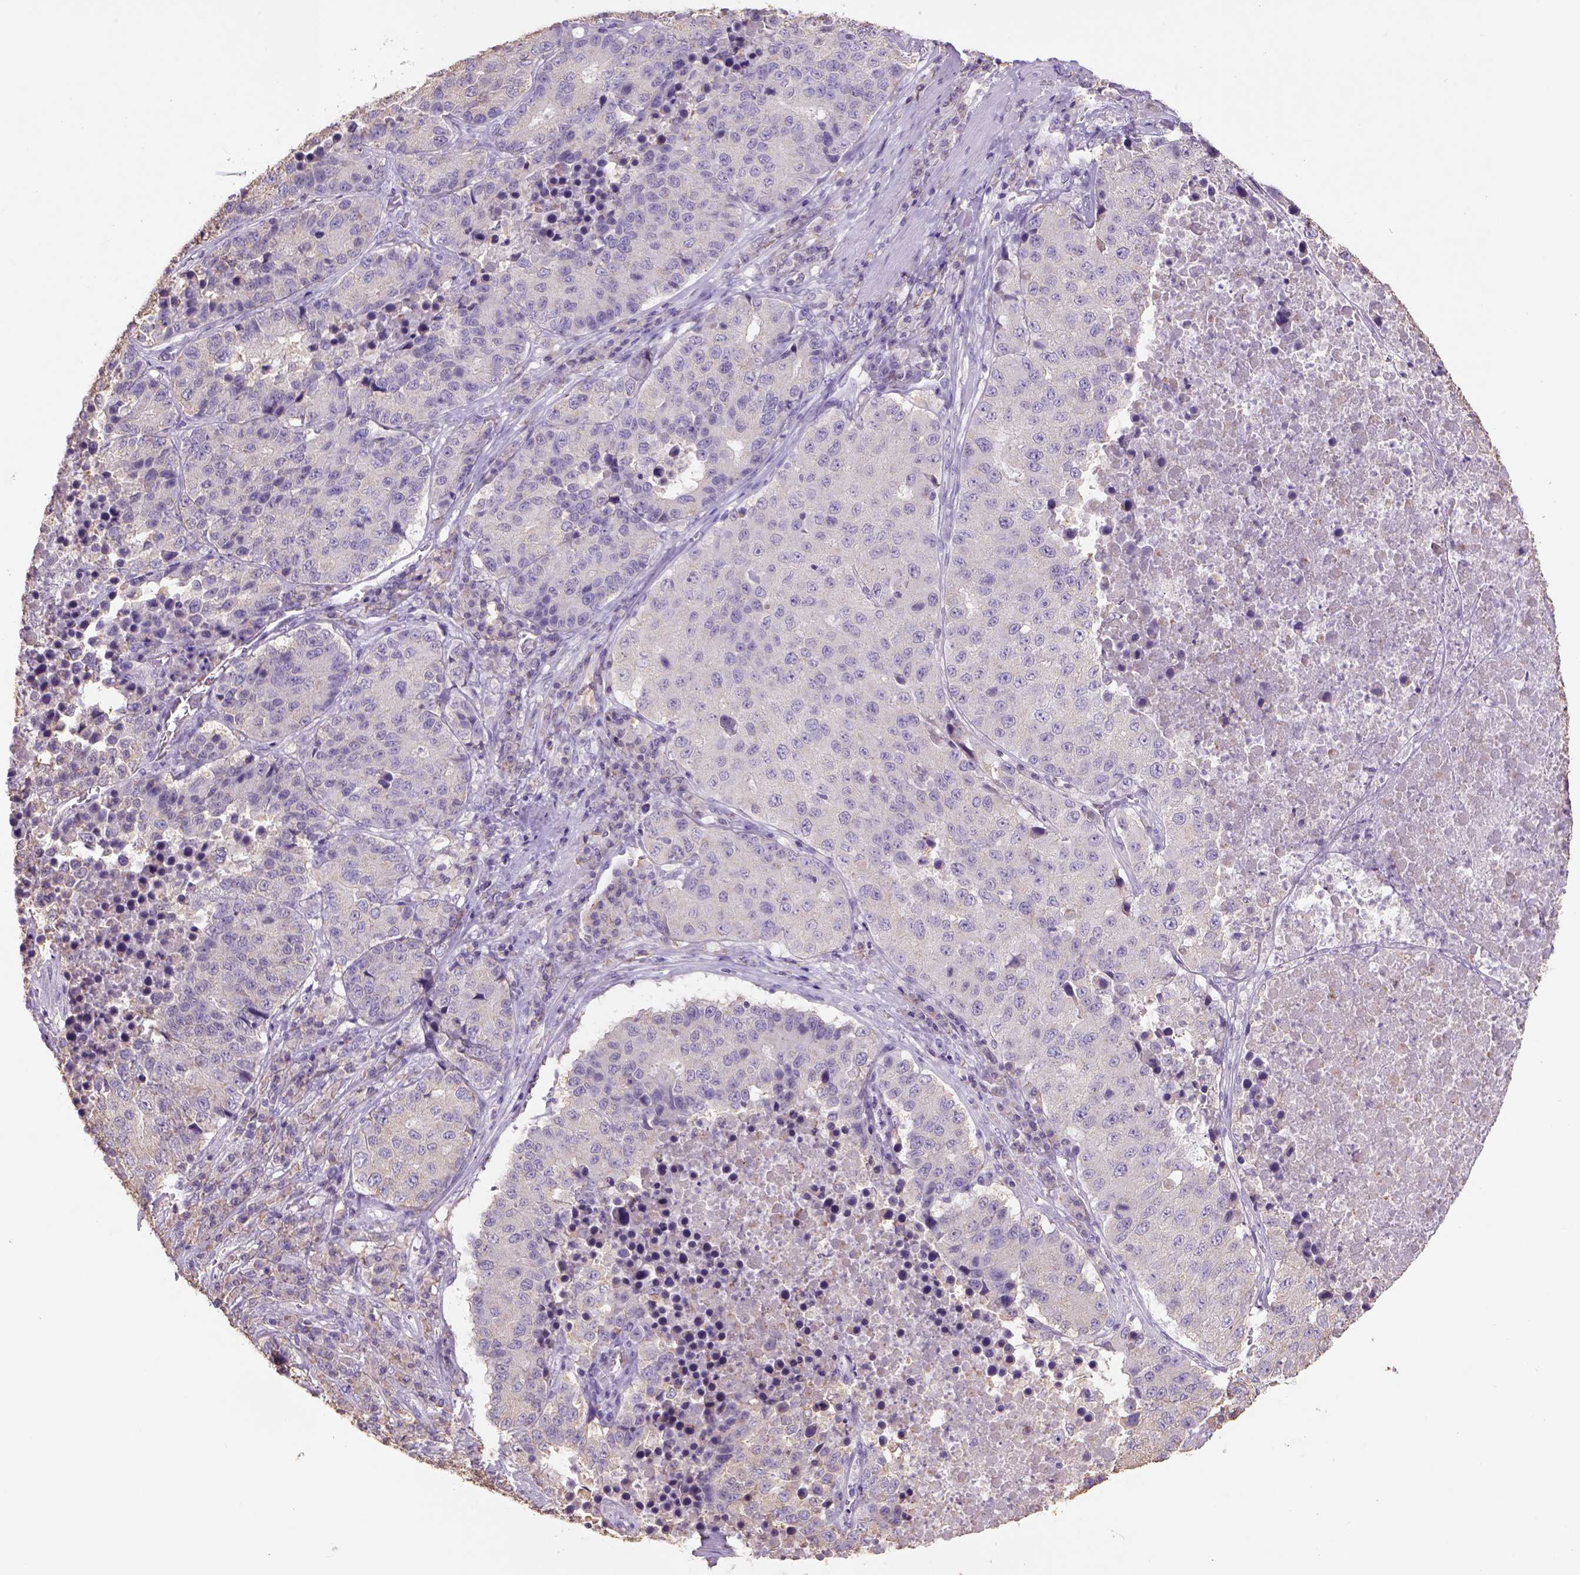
{"staining": {"intensity": "negative", "quantity": "none", "location": "none"}, "tissue": "stomach cancer", "cell_type": "Tumor cells", "image_type": "cancer", "snomed": [{"axis": "morphology", "description": "Adenocarcinoma, NOS"}, {"axis": "topography", "description": "Stomach"}], "caption": "Adenocarcinoma (stomach) was stained to show a protein in brown. There is no significant positivity in tumor cells.", "gene": "NAALAD2", "patient": {"sex": "male", "age": 71}}